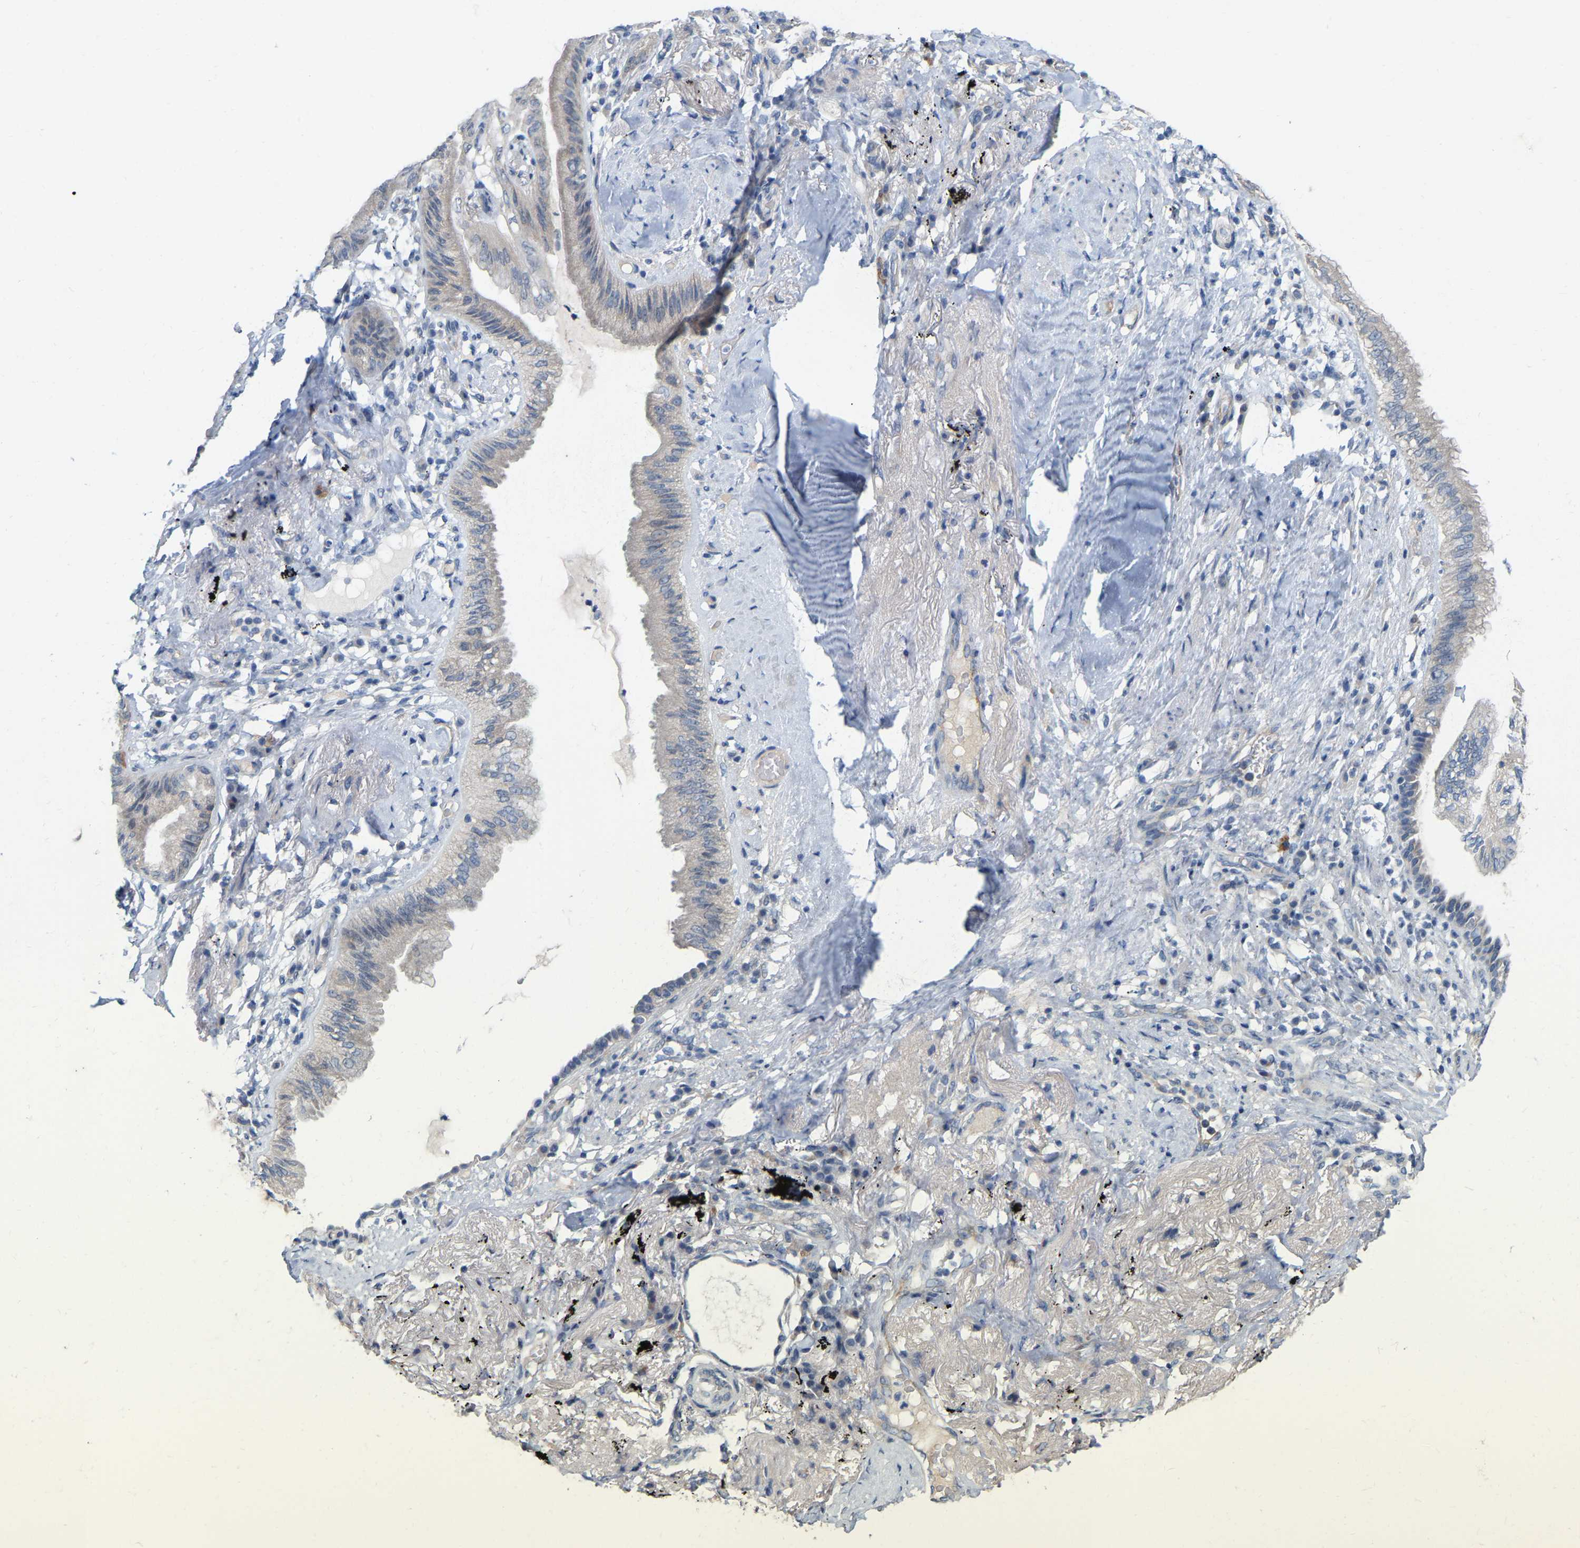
{"staining": {"intensity": "negative", "quantity": "none", "location": "none"}, "tissue": "lung cancer", "cell_type": "Tumor cells", "image_type": "cancer", "snomed": [{"axis": "morphology", "description": "Normal tissue, NOS"}, {"axis": "morphology", "description": "Adenocarcinoma, NOS"}, {"axis": "topography", "description": "Bronchus"}, {"axis": "topography", "description": "Lung"}], "caption": "Tumor cells show no significant staining in lung adenocarcinoma. The staining was performed using DAB (3,3'-diaminobenzidine) to visualize the protein expression in brown, while the nuclei were stained in blue with hematoxylin (Magnification: 20x).", "gene": "SSH1", "patient": {"sex": "female", "age": 70}}